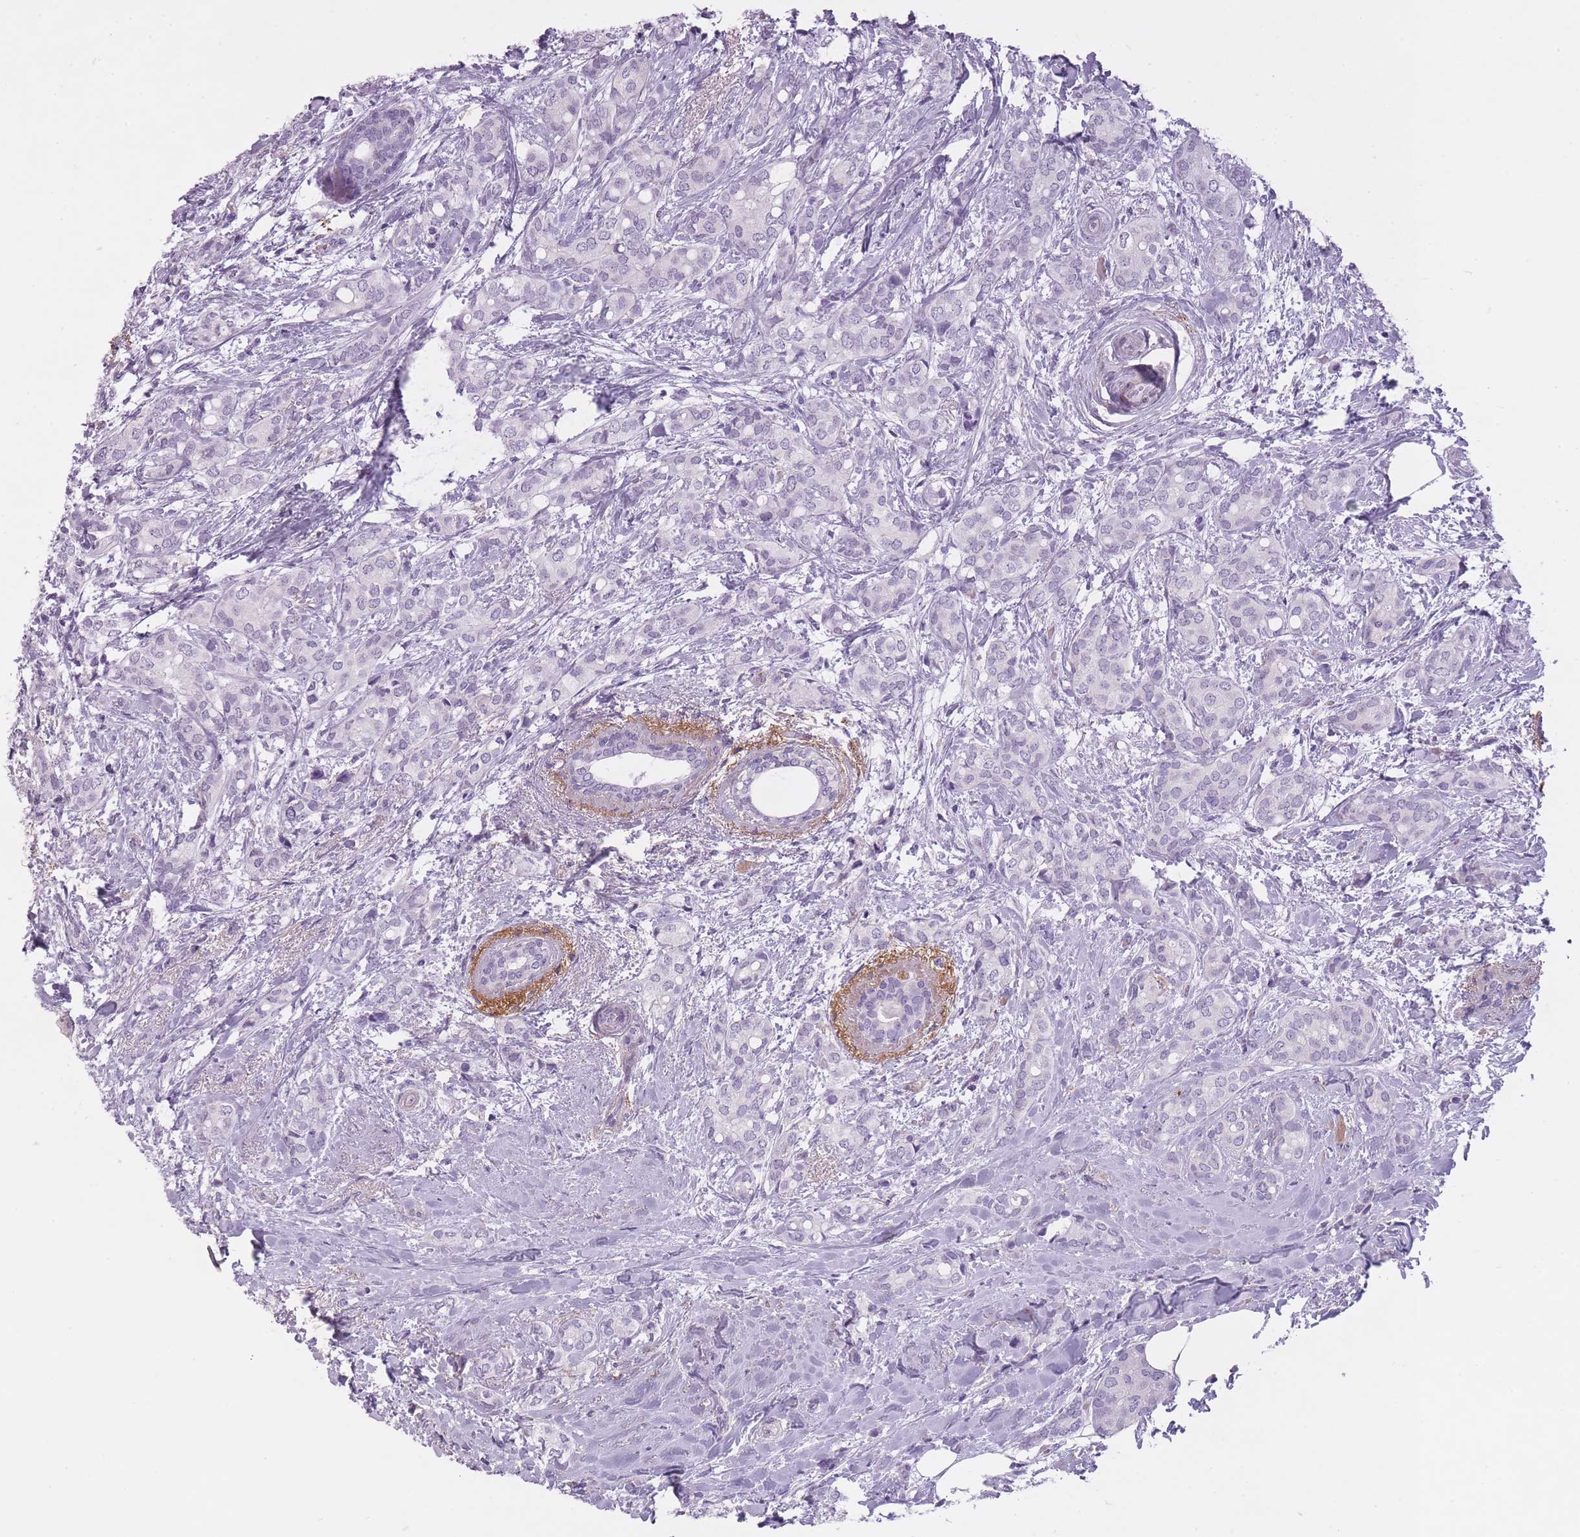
{"staining": {"intensity": "negative", "quantity": "none", "location": "none"}, "tissue": "breast cancer", "cell_type": "Tumor cells", "image_type": "cancer", "snomed": [{"axis": "morphology", "description": "Duct carcinoma"}, {"axis": "topography", "description": "Breast"}], "caption": "Immunohistochemistry of human breast cancer (invasive ductal carcinoma) shows no expression in tumor cells. (Stains: DAB (3,3'-diaminobenzidine) IHC with hematoxylin counter stain, Microscopy: brightfield microscopy at high magnification).", "gene": "RFX4", "patient": {"sex": "female", "age": 73}}